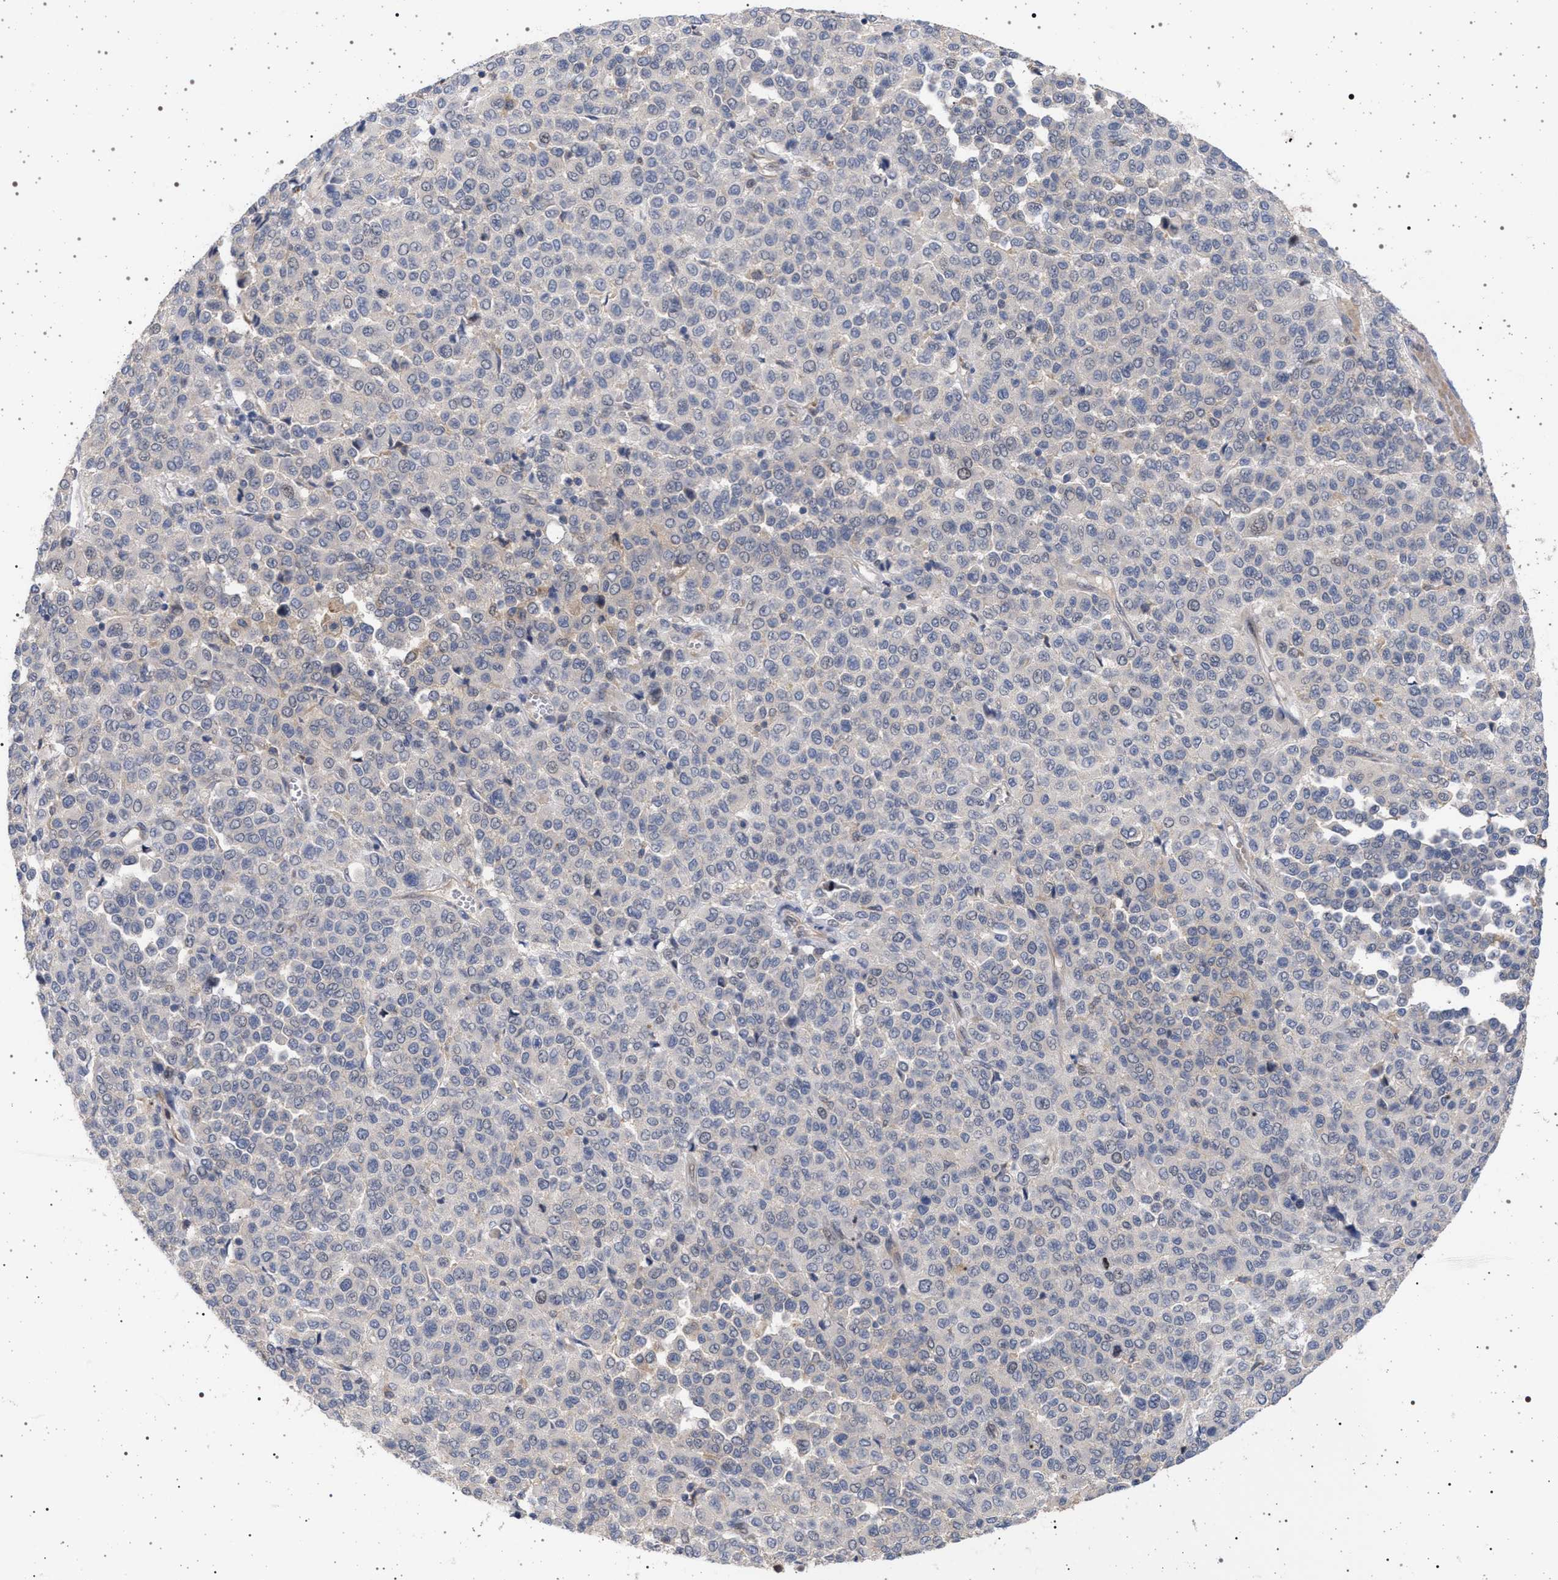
{"staining": {"intensity": "negative", "quantity": "none", "location": "none"}, "tissue": "melanoma", "cell_type": "Tumor cells", "image_type": "cancer", "snomed": [{"axis": "morphology", "description": "Malignant melanoma, Metastatic site"}, {"axis": "topography", "description": "Pancreas"}], "caption": "IHC of human melanoma displays no expression in tumor cells.", "gene": "RBM48", "patient": {"sex": "female", "age": 30}}